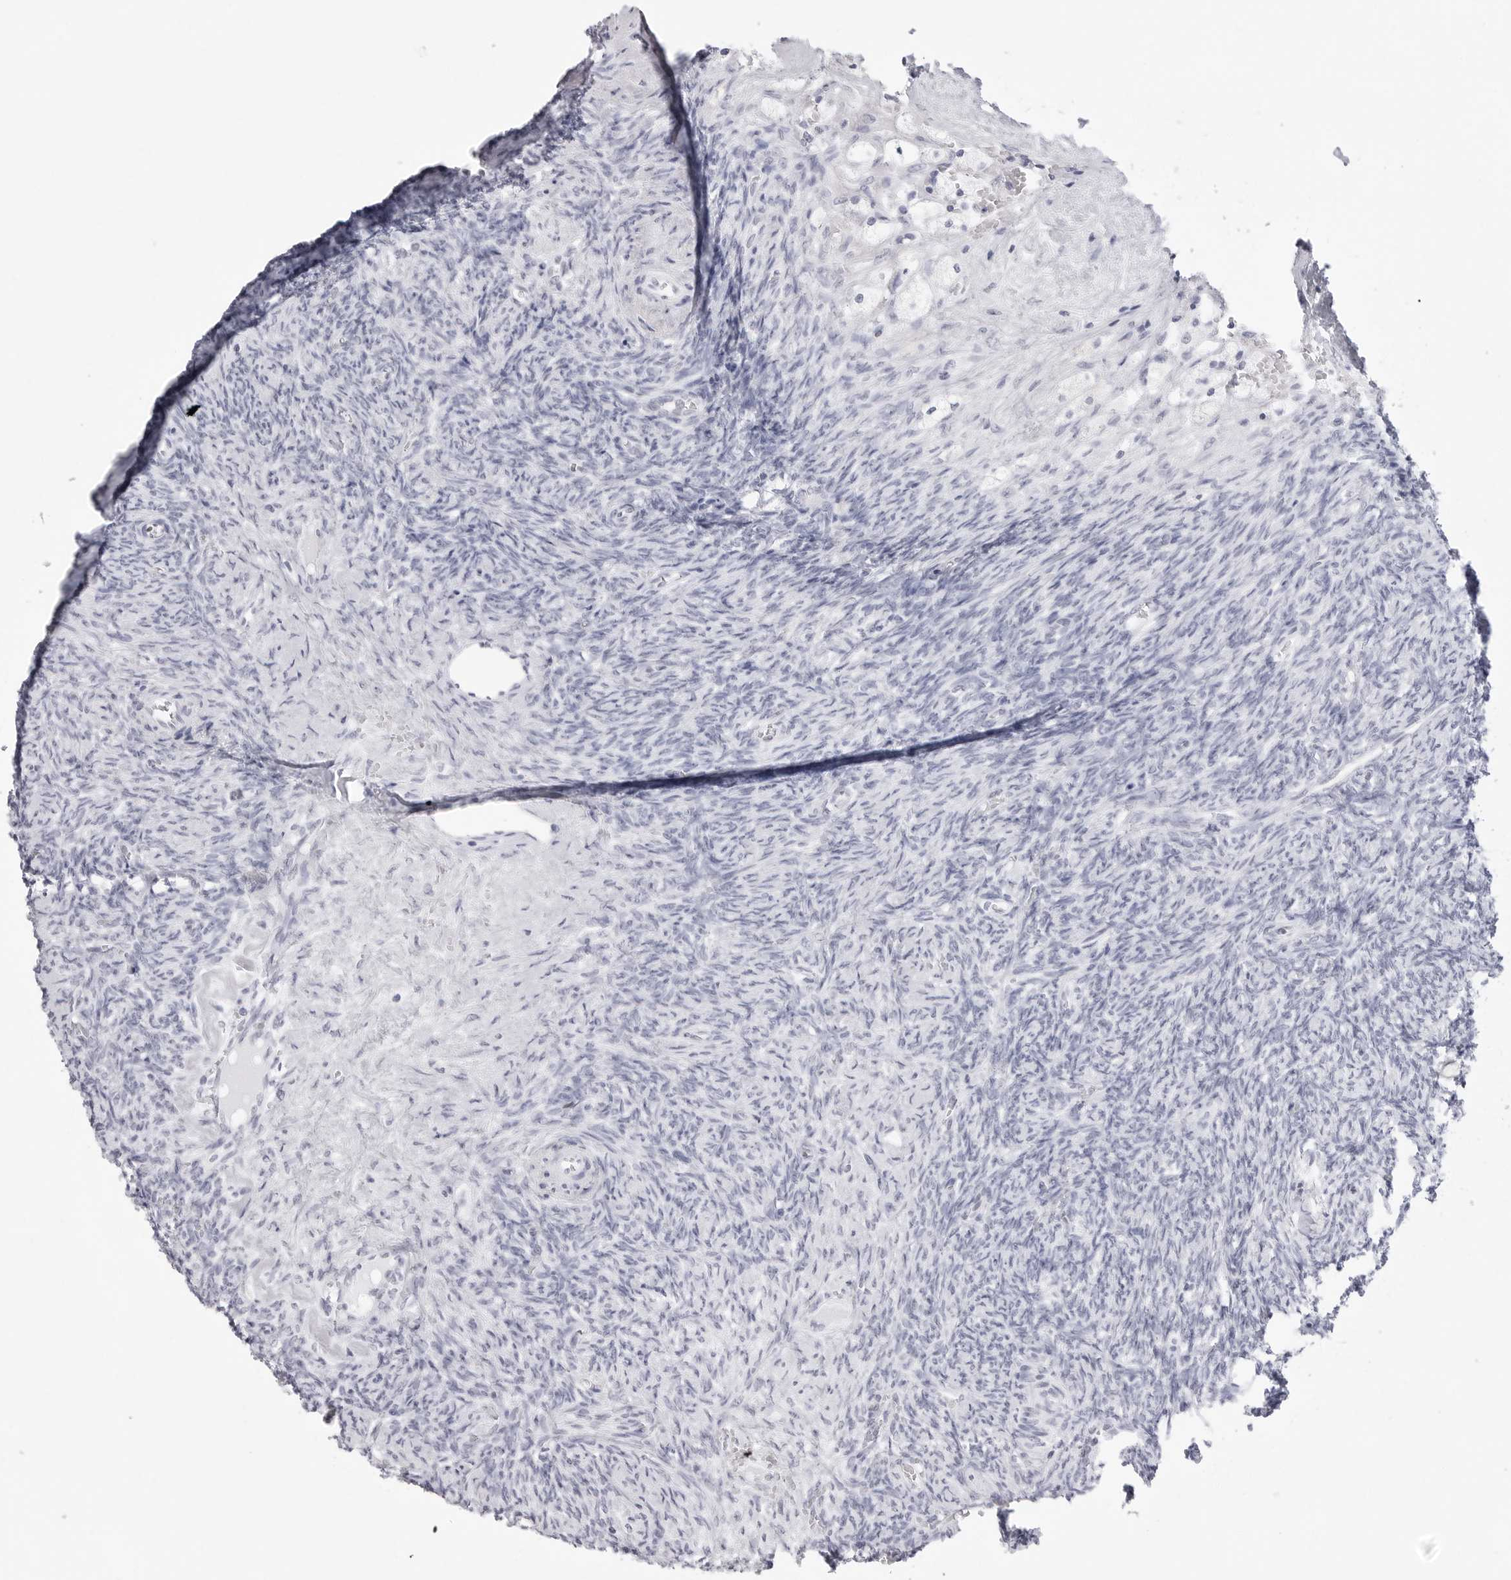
{"staining": {"intensity": "negative", "quantity": "none", "location": "none"}, "tissue": "ovary", "cell_type": "Ovarian stroma cells", "image_type": "normal", "snomed": [{"axis": "morphology", "description": "Normal tissue, NOS"}, {"axis": "topography", "description": "Ovary"}], "caption": "An immunohistochemistry (IHC) histopathology image of benign ovary is shown. There is no staining in ovarian stroma cells of ovary. Brightfield microscopy of immunohistochemistry (IHC) stained with DAB (3,3'-diaminobenzidine) (brown) and hematoxylin (blue), captured at high magnification.", "gene": "NASP", "patient": {"sex": "female", "age": 41}}